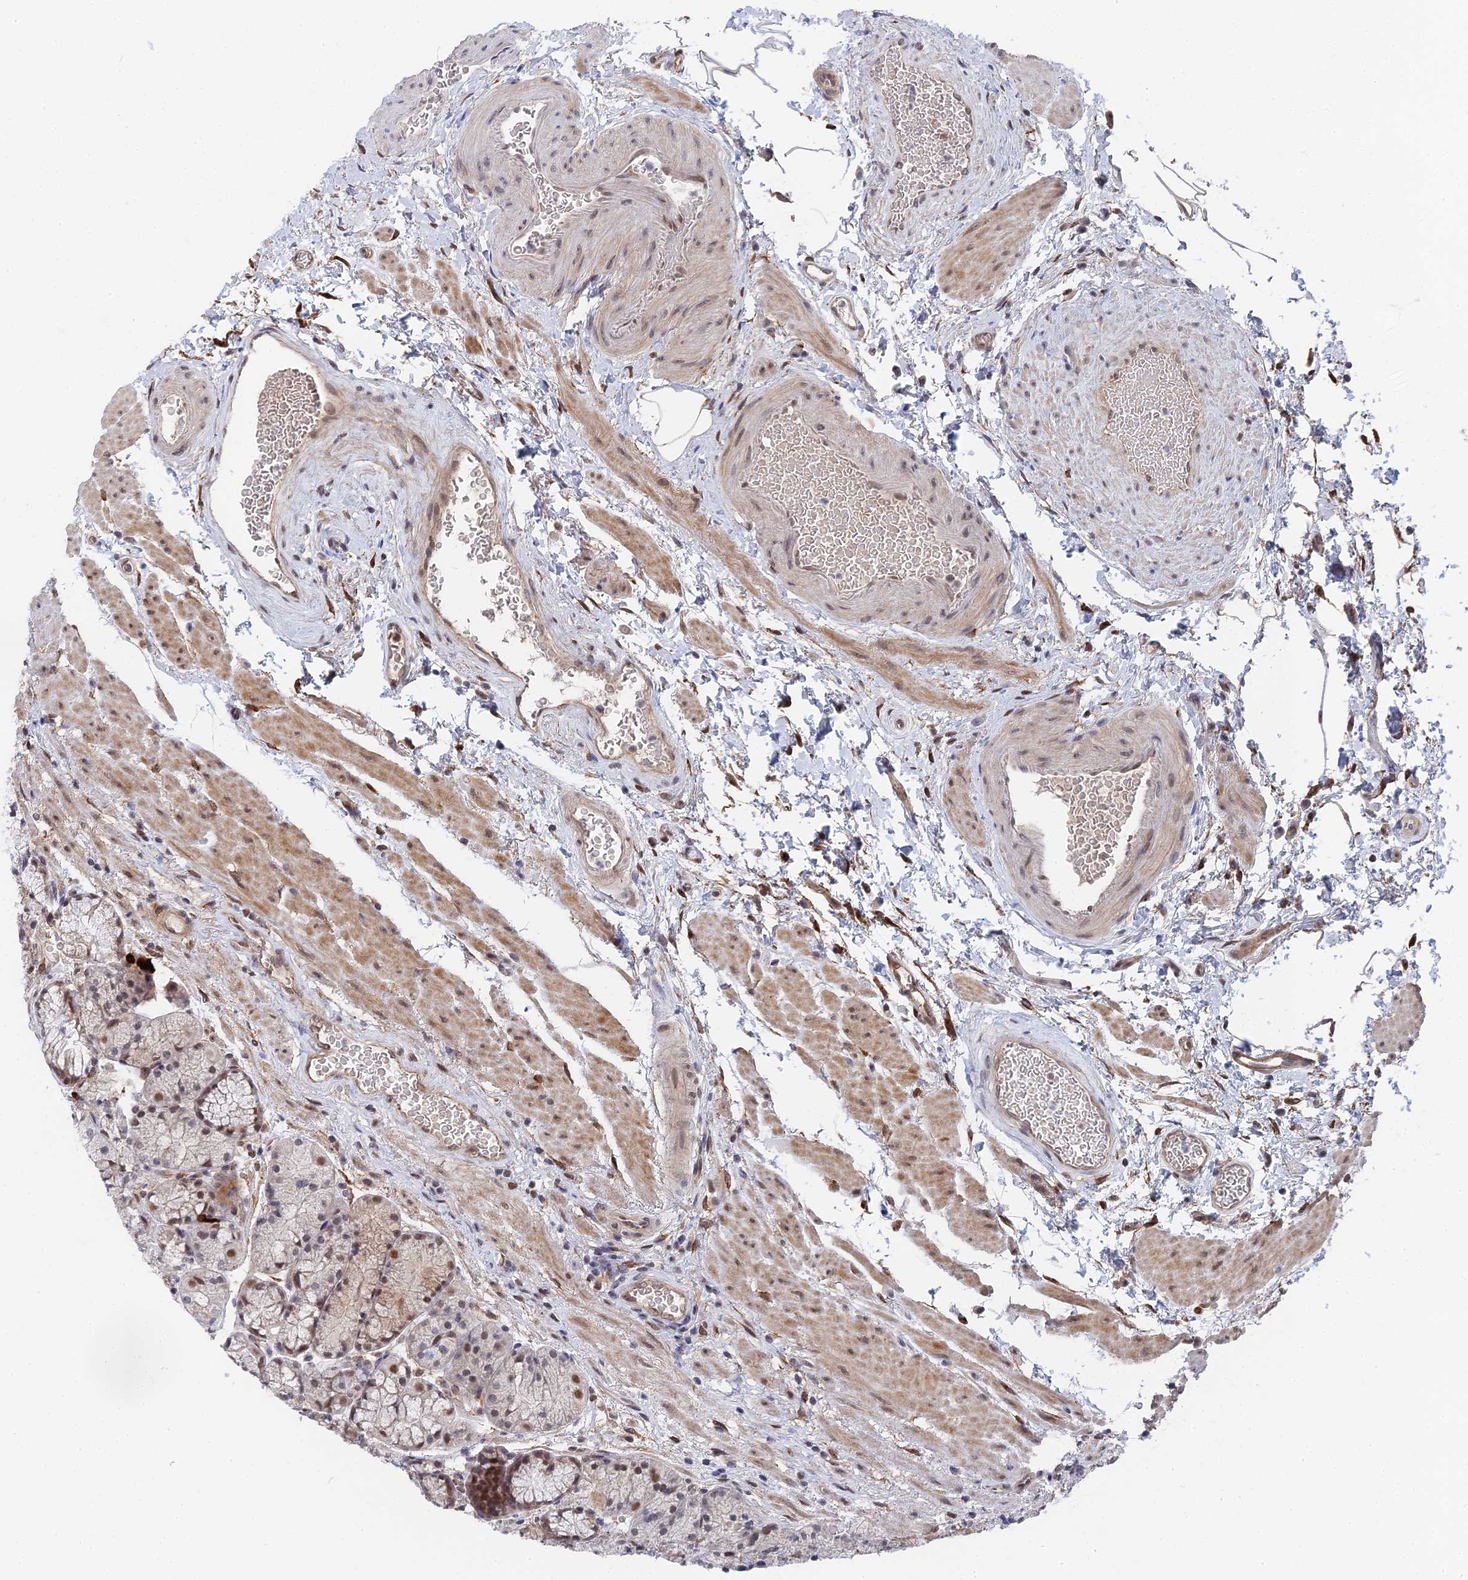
{"staining": {"intensity": "moderate", "quantity": "25%-75%", "location": "cytoplasmic/membranous,nuclear"}, "tissue": "stomach", "cell_type": "Glandular cells", "image_type": "normal", "snomed": [{"axis": "morphology", "description": "Normal tissue, NOS"}, {"axis": "topography", "description": "Stomach"}], "caption": "A medium amount of moderate cytoplasmic/membranous,nuclear positivity is identified in approximately 25%-75% of glandular cells in unremarkable stomach.", "gene": "CCDC85A", "patient": {"sex": "male", "age": 63}}